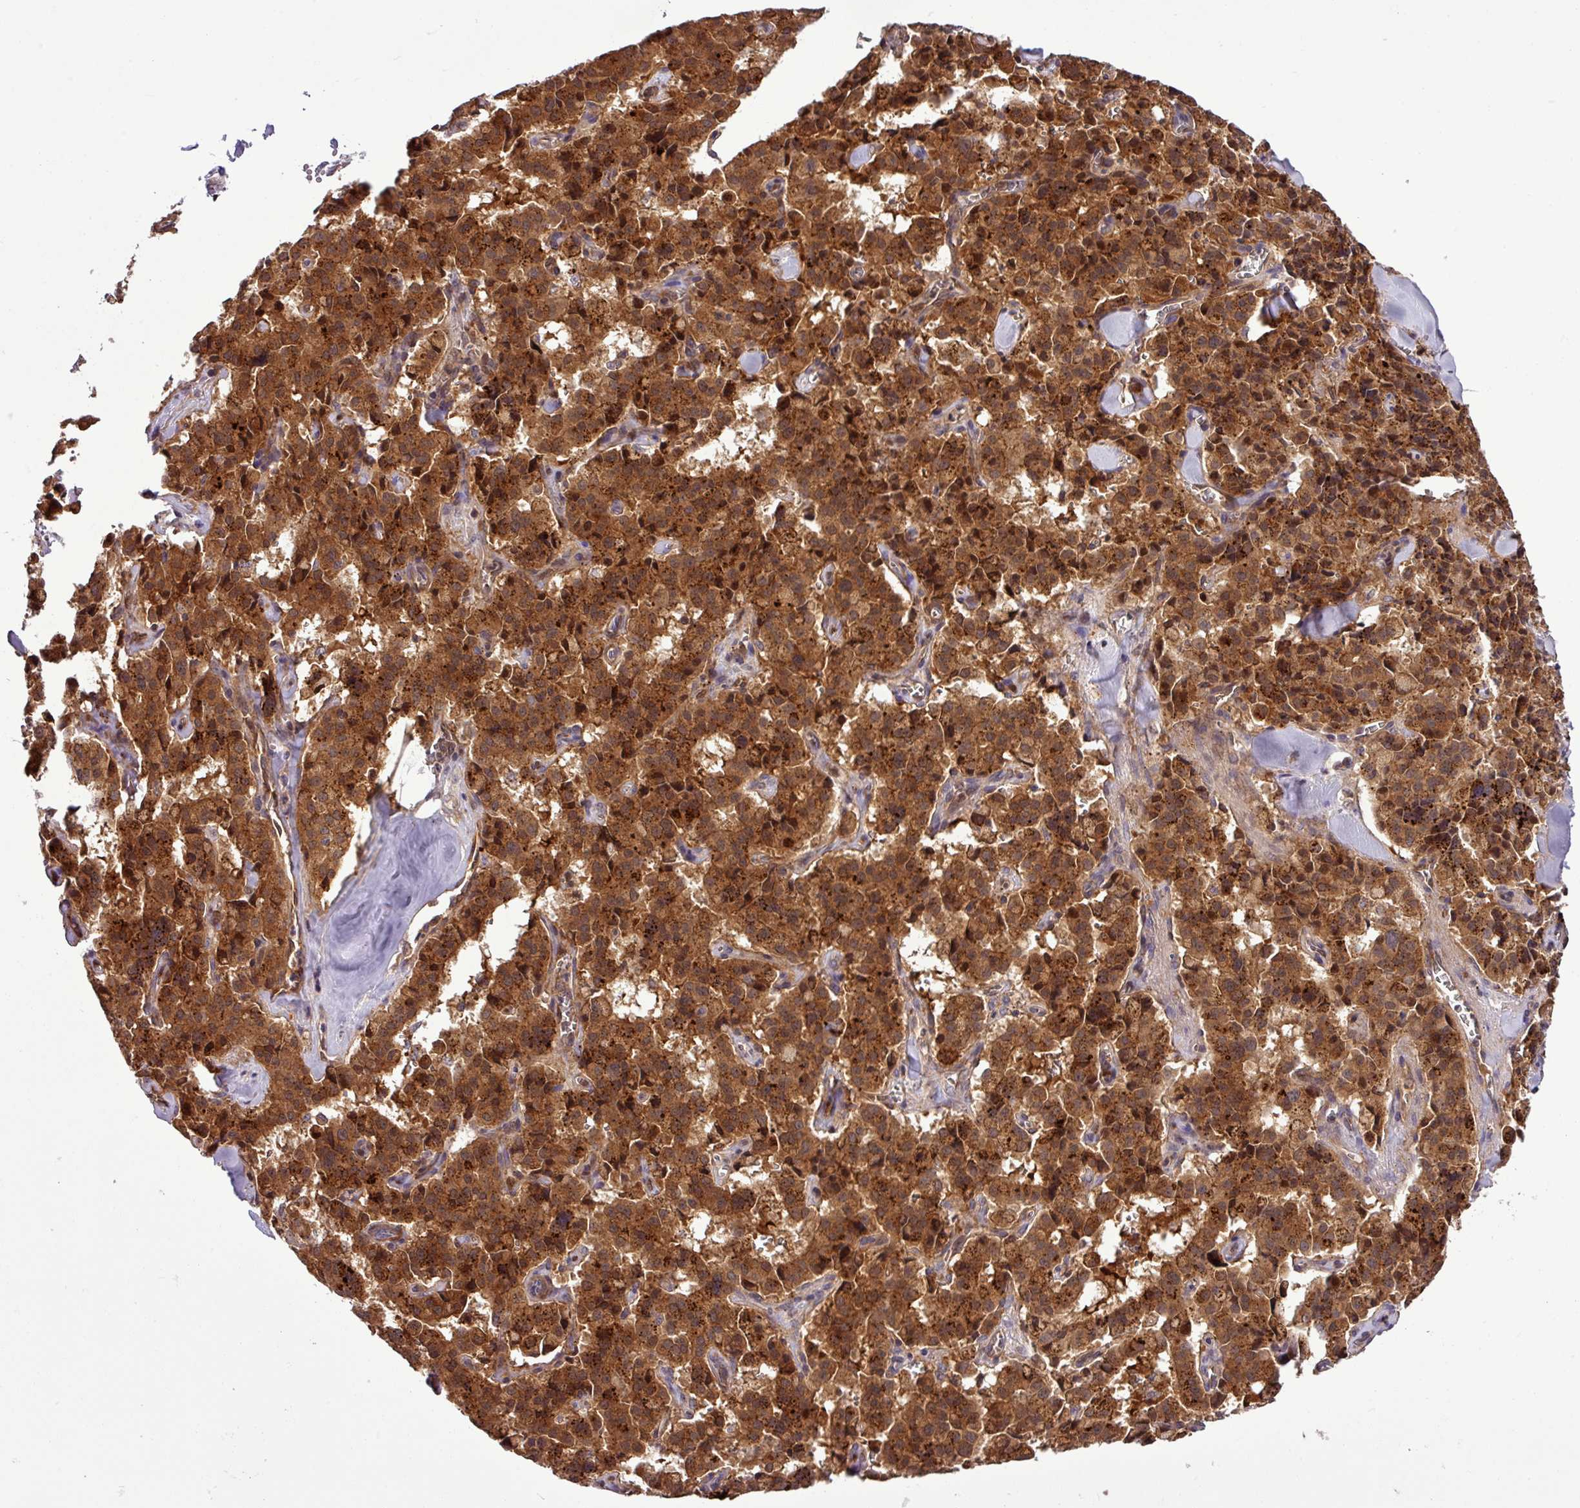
{"staining": {"intensity": "strong", "quantity": ">75%", "location": "cytoplasmic/membranous,nuclear"}, "tissue": "pancreatic cancer", "cell_type": "Tumor cells", "image_type": "cancer", "snomed": [{"axis": "morphology", "description": "Adenocarcinoma, NOS"}, {"axis": "topography", "description": "Pancreas"}], "caption": "Immunohistochemistry image of human pancreatic cancer stained for a protein (brown), which demonstrates high levels of strong cytoplasmic/membranous and nuclear staining in about >75% of tumor cells.", "gene": "CARHSP1", "patient": {"sex": "male", "age": 65}}